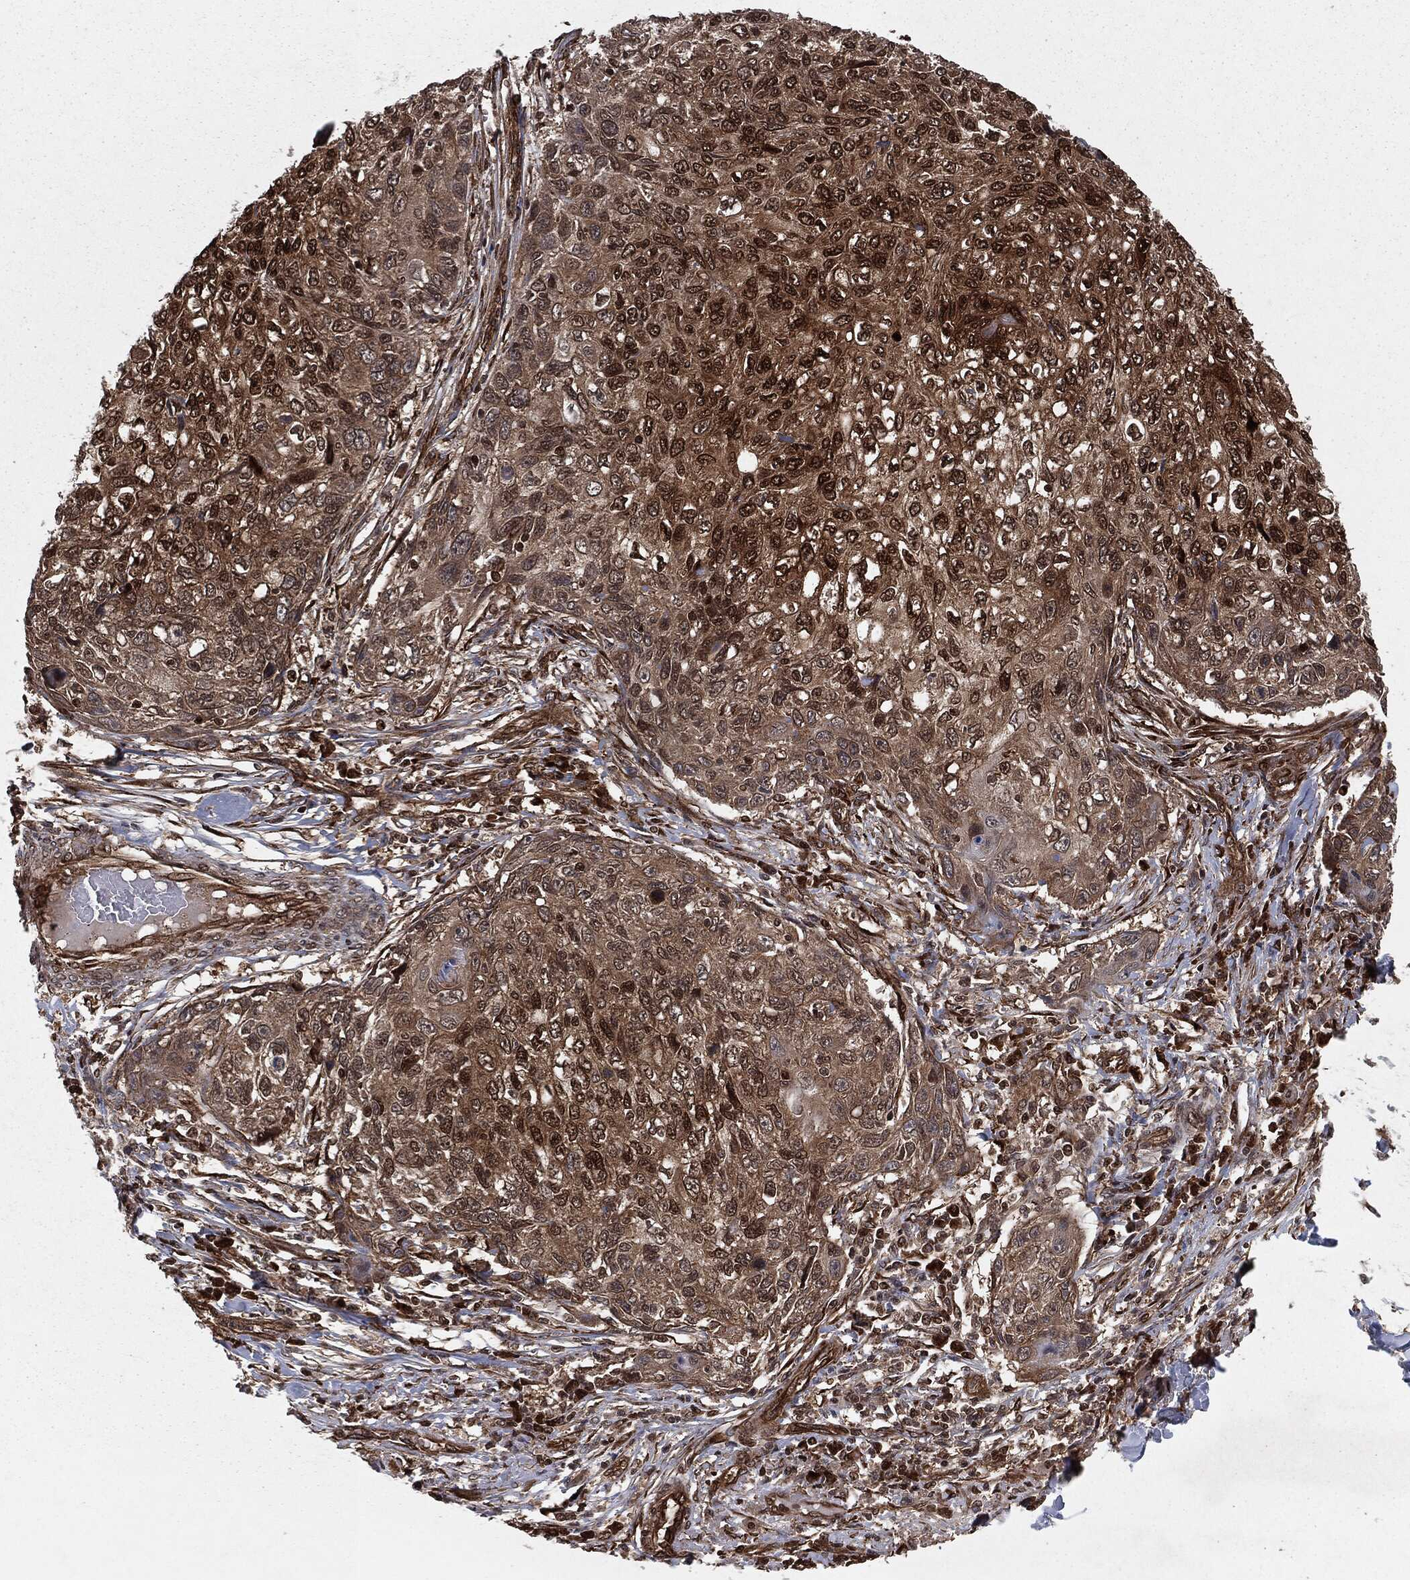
{"staining": {"intensity": "strong", "quantity": "25%-75%", "location": "cytoplasmic/membranous,nuclear"}, "tissue": "skin cancer", "cell_type": "Tumor cells", "image_type": "cancer", "snomed": [{"axis": "morphology", "description": "Squamous cell carcinoma, NOS"}, {"axis": "topography", "description": "Skin"}], "caption": "About 25%-75% of tumor cells in human skin squamous cell carcinoma exhibit strong cytoplasmic/membranous and nuclear protein staining as visualized by brown immunohistochemical staining.", "gene": "RANBP9", "patient": {"sex": "male", "age": 92}}